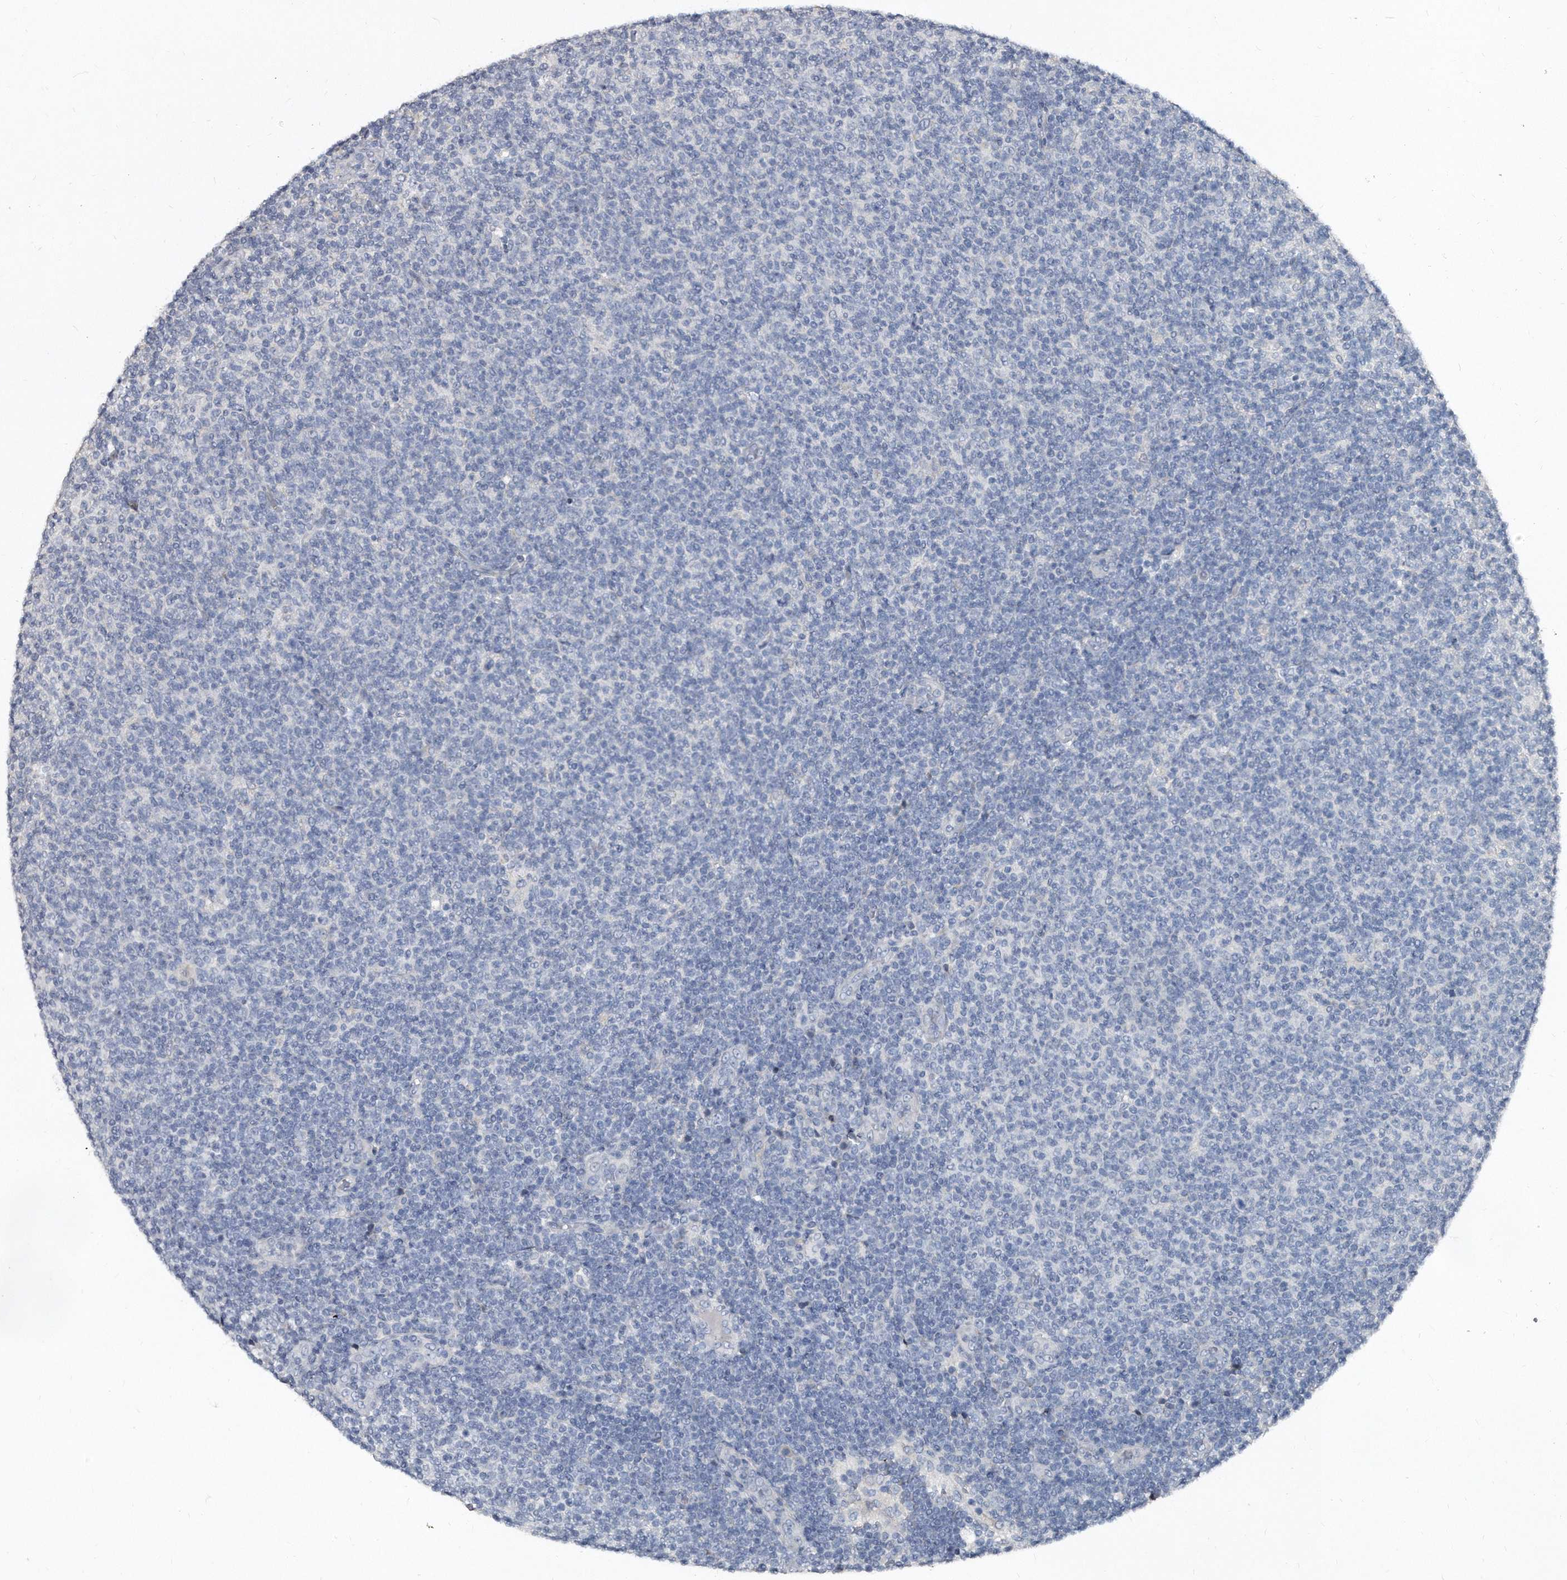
{"staining": {"intensity": "negative", "quantity": "none", "location": "none"}, "tissue": "lymphoma", "cell_type": "Tumor cells", "image_type": "cancer", "snomed": [{"axis": "morphology", "description": "Malignant lymphoma, non-Hodgkin's type, Low grade"}, {"axis": "topography", "description": "Lymph node"}], "caption": "A photomicrograph of human malignant lymphoma, non-Hodgkin's type (low-grade) is negative for staining in tumor cells.", "gene": "KLHDC3", "patient": {"sex": "male", "age": 66}}